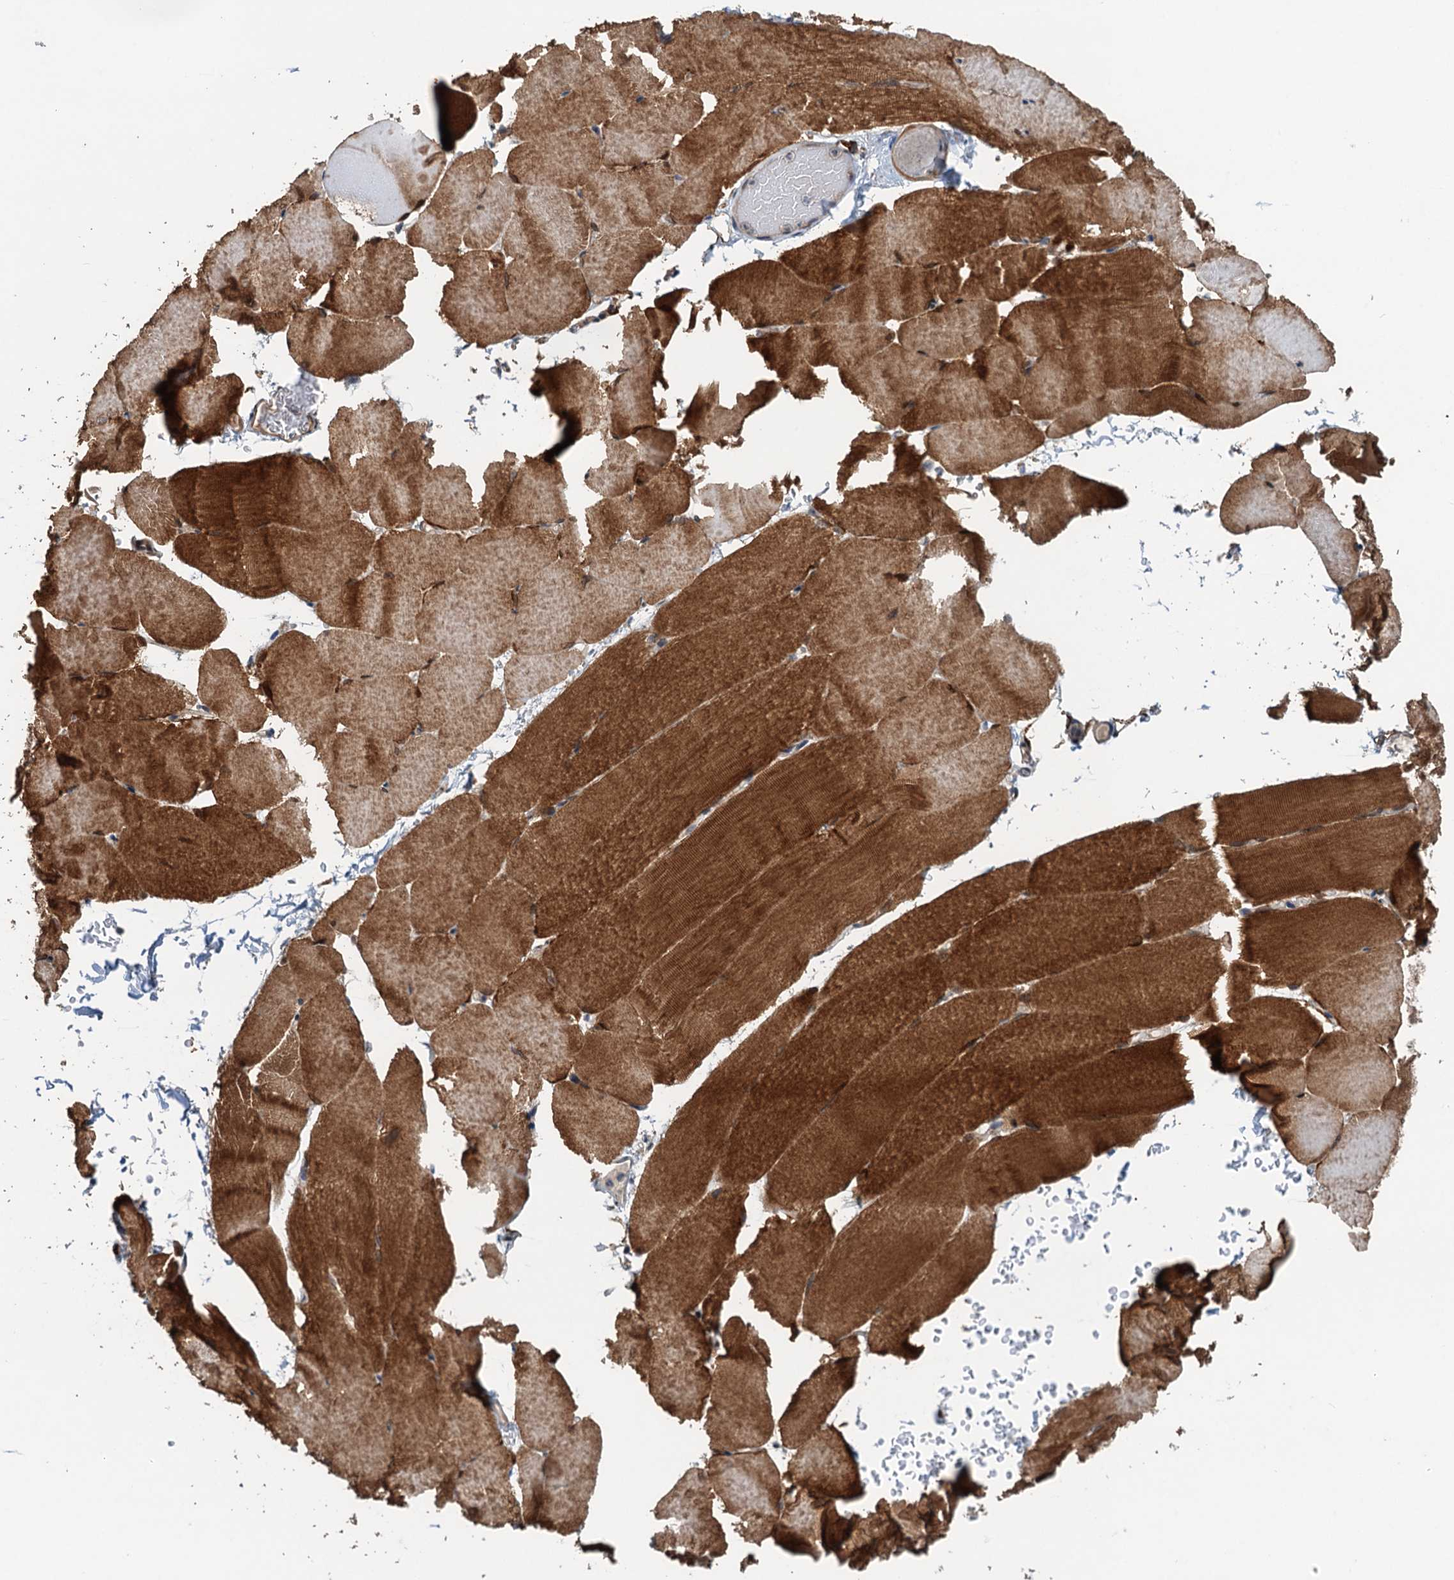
{"staining": {"intensity": "strong", "quantity": "25%-75%", "location": "cytoplasmic/membranous,nuclear"}, "tissue": "skeletal muscle", "cell_type": "Myocytes", "image_type": "normal", "snomed": [{"axis": "morphology", "description": "Normal tissue, NOS"}, {"axis": "topography", "description": "Skeletal muscle"}, {"axis": "topography", "description": "Parathyroid gland"}], "caption": "Myocytes display high levels of strong cytoplasmic/membranous,nuclear expression in about 25%-75% of cells in normal skeletal muscle. The staining is performed using DAB brown chromogen to label protein expression. The nuclei are counter-stained blue using hematoxylin.", "gene": "DYNC2I2", "patient": {"sex": "female", "age": 37}}